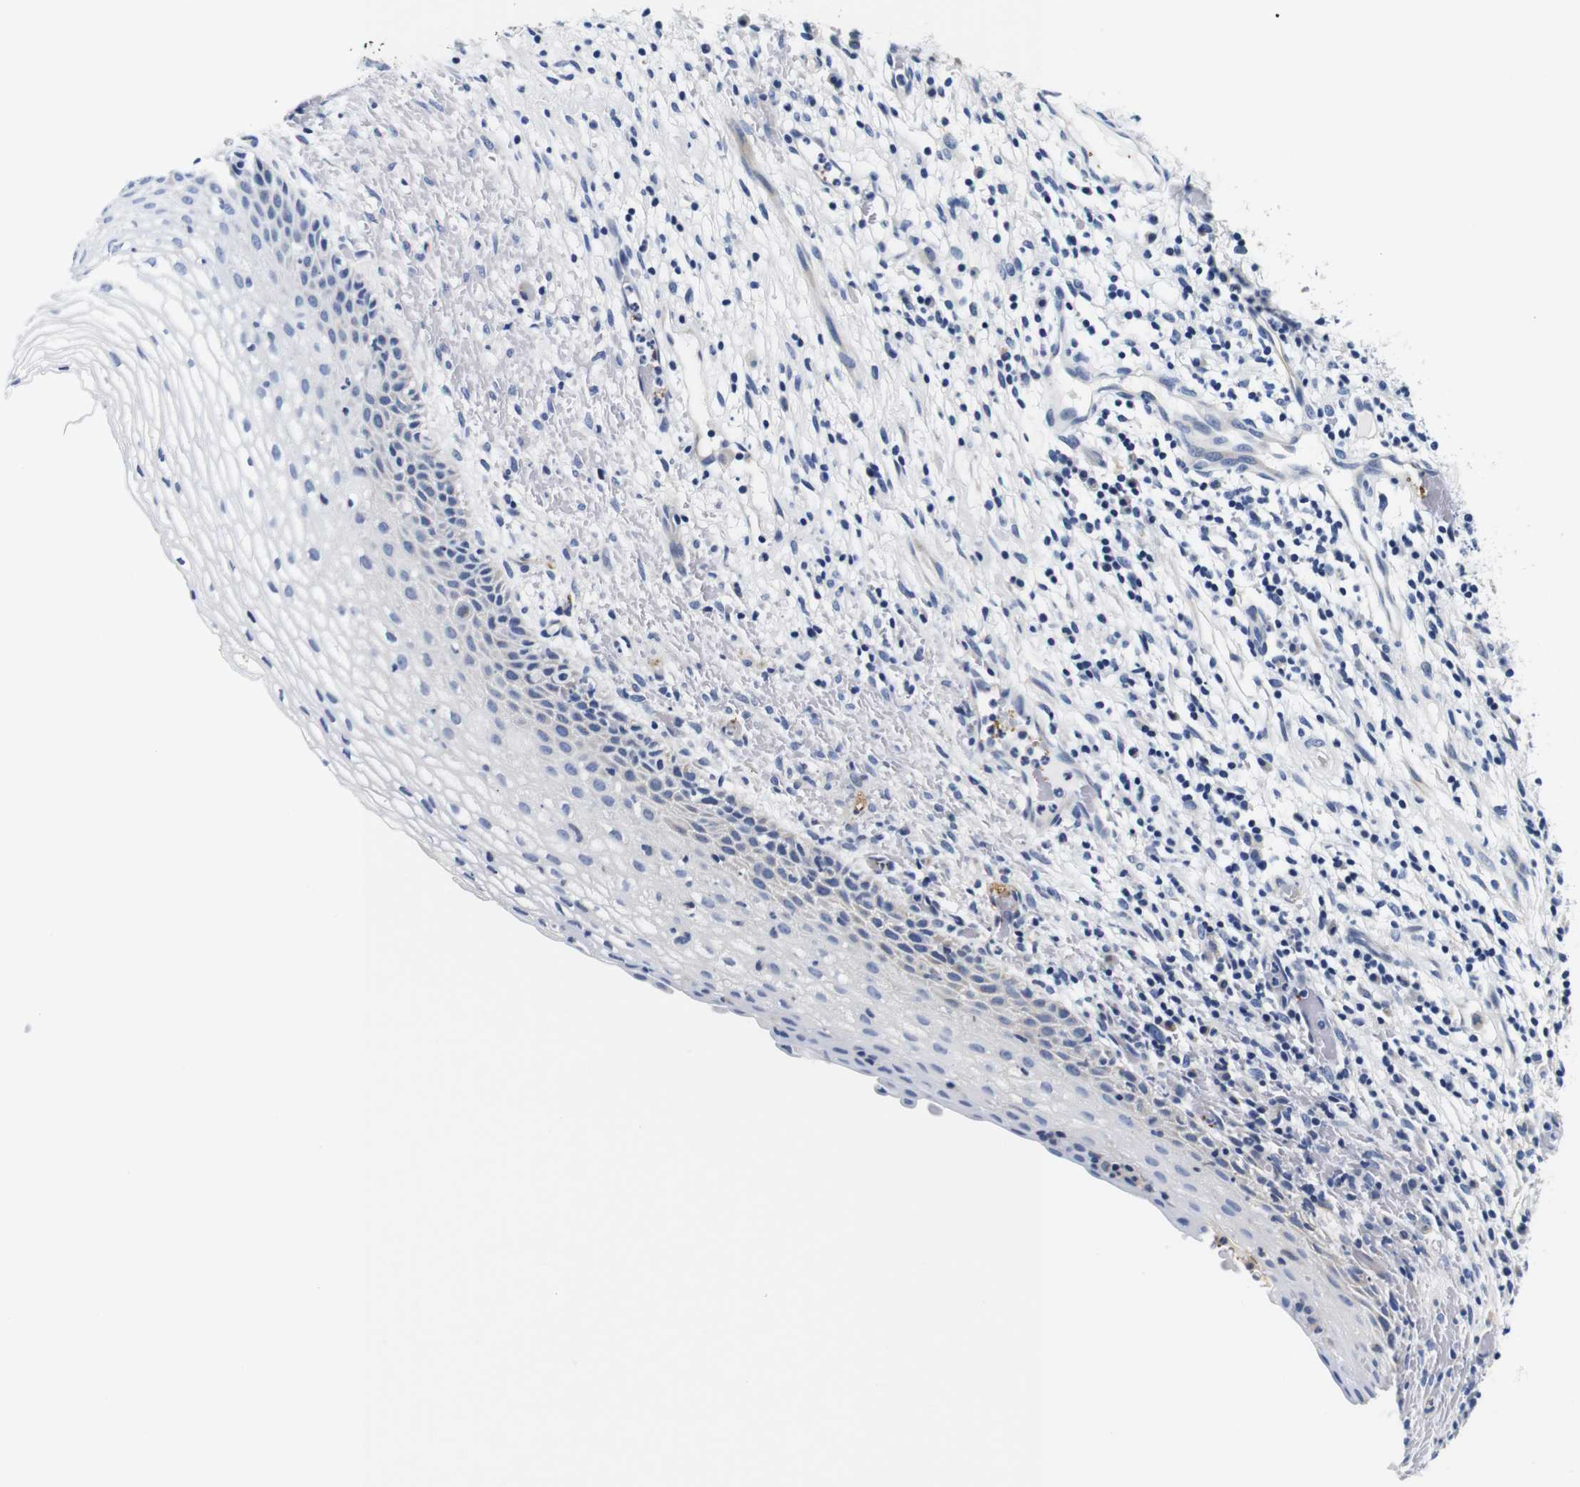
{"staining": {"intensity": "negative", "quantity": "none", "location": "none"}, "tissue": "cervical cancer", "cell_type": "Tumor cells", "image_type": "cancer", "snomed": [{"axis": "morphology", "description": "Squamous cell carcinoma, NOS"}, {"axis": "topography", "description": "Cervix"}], "caption": "A high-resolution image shows IHC staining of cervical cancer, which displays no significant positivity in tumor cells. The staining was performed using DAB to visualize the protein expression in brown, while the nuclei were stained in blue with hematoxylin (Magnification: 20x).", "gene": "GP1BA", "patient": {"sex": "female", "age": 51}}